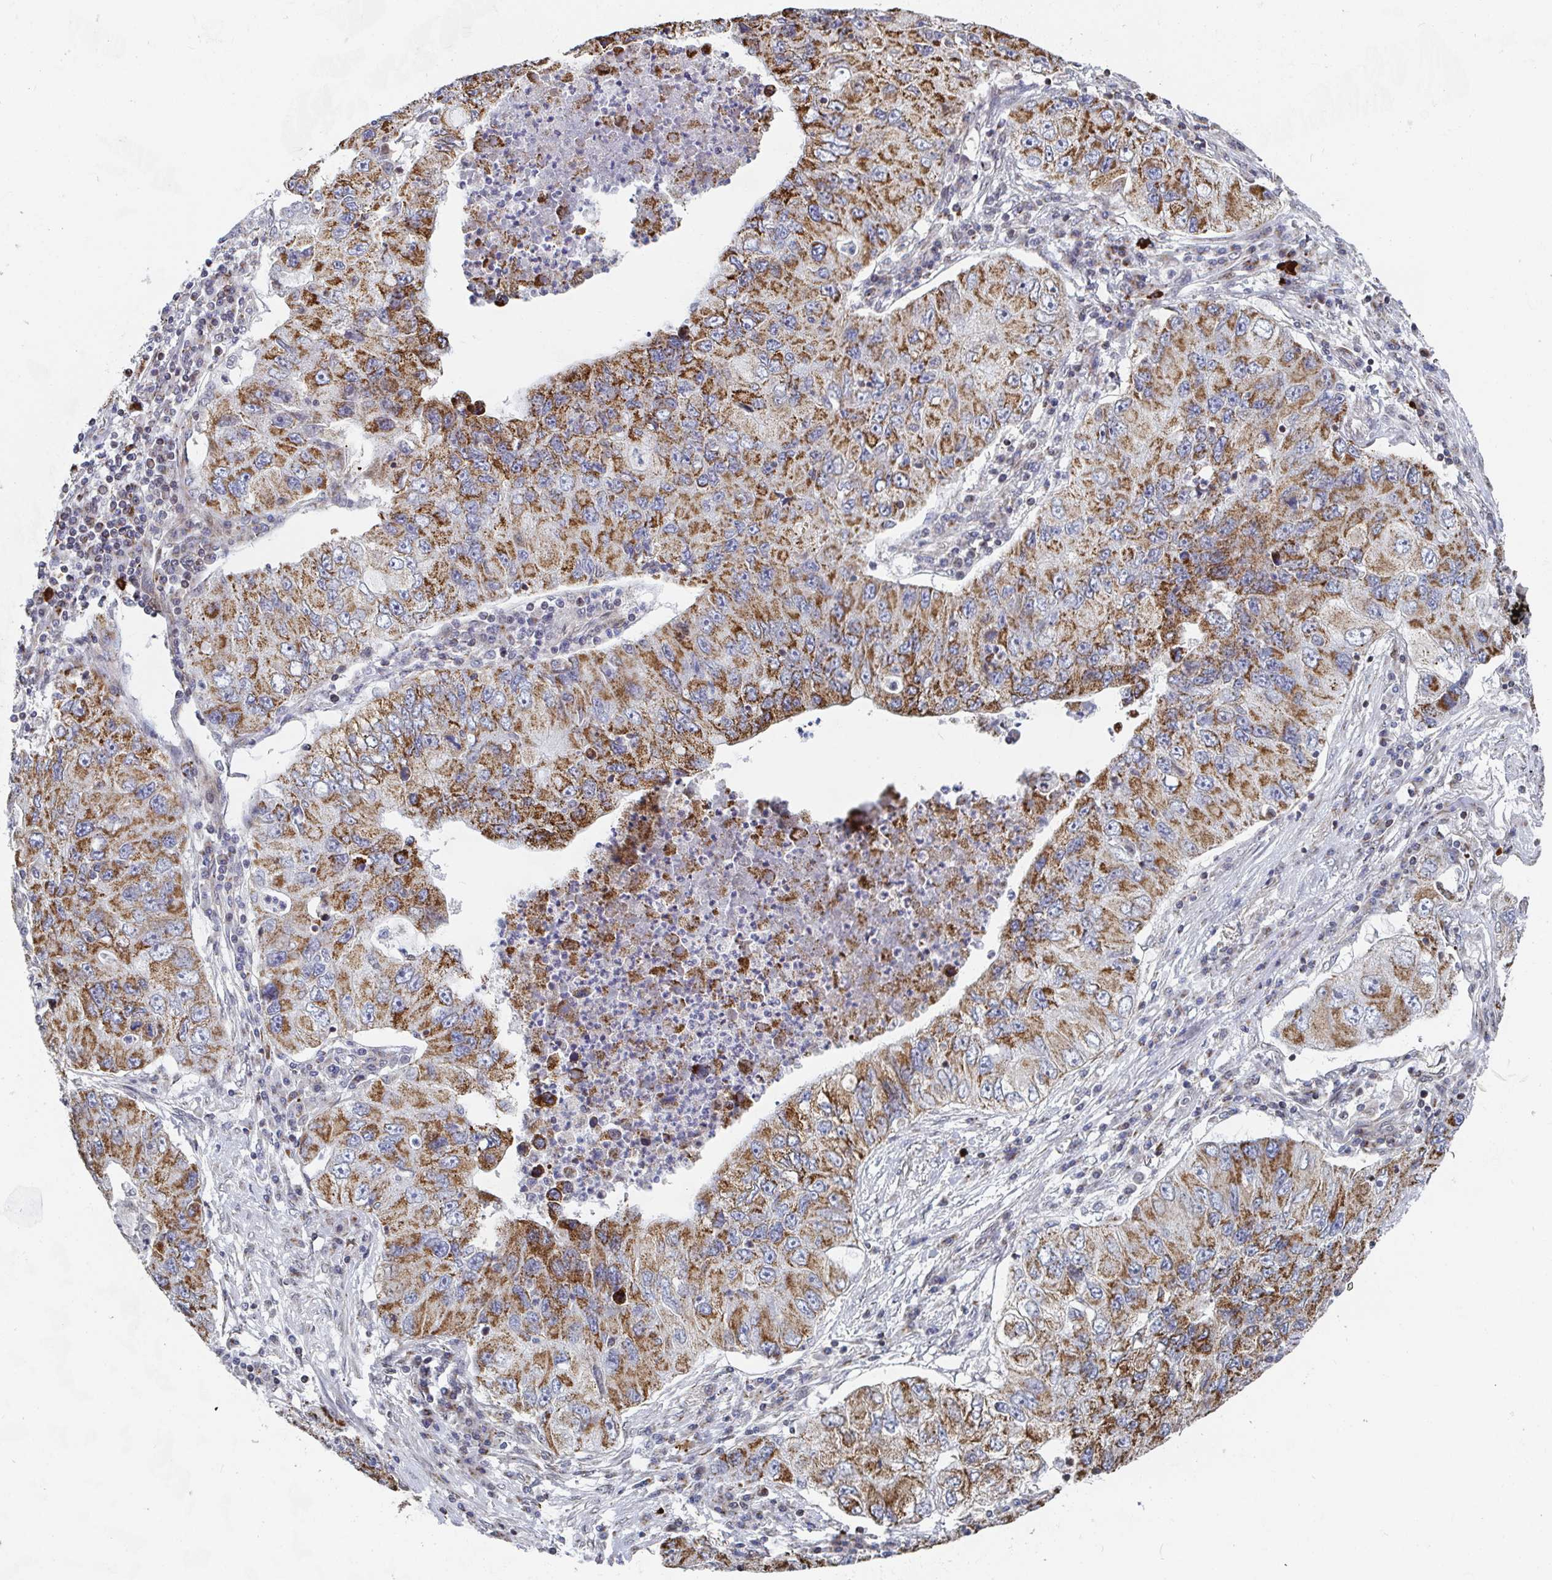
{"staining": {"intensity": "moderate", "quantity": ">75%", "location": "cytoplasmic/membranous"}, "tissue": "lung cancer", "cell_type": "Tumor cells", "image_type": "cancer", "snomed": [{"axis": "morphology", "description": "Adenocarcinoma, NOS"}, {"axis": "morphology", "description": "Adenocarcinoma, metastatic, NOS"}, {"axis": "topography", "description": "Lymph node"}, {"axis": "topography", "description": "Lung"}], "caption": "Immunohistochemistry micrograph of human lung adenocarcinoma stained for a protein (brown), which shows medium levels of moderate cytoplasmic/membranous positivity in about >75% of tumor cells.", "gene": "STARD8", "patient": {"sex": "female", "age": 54}}